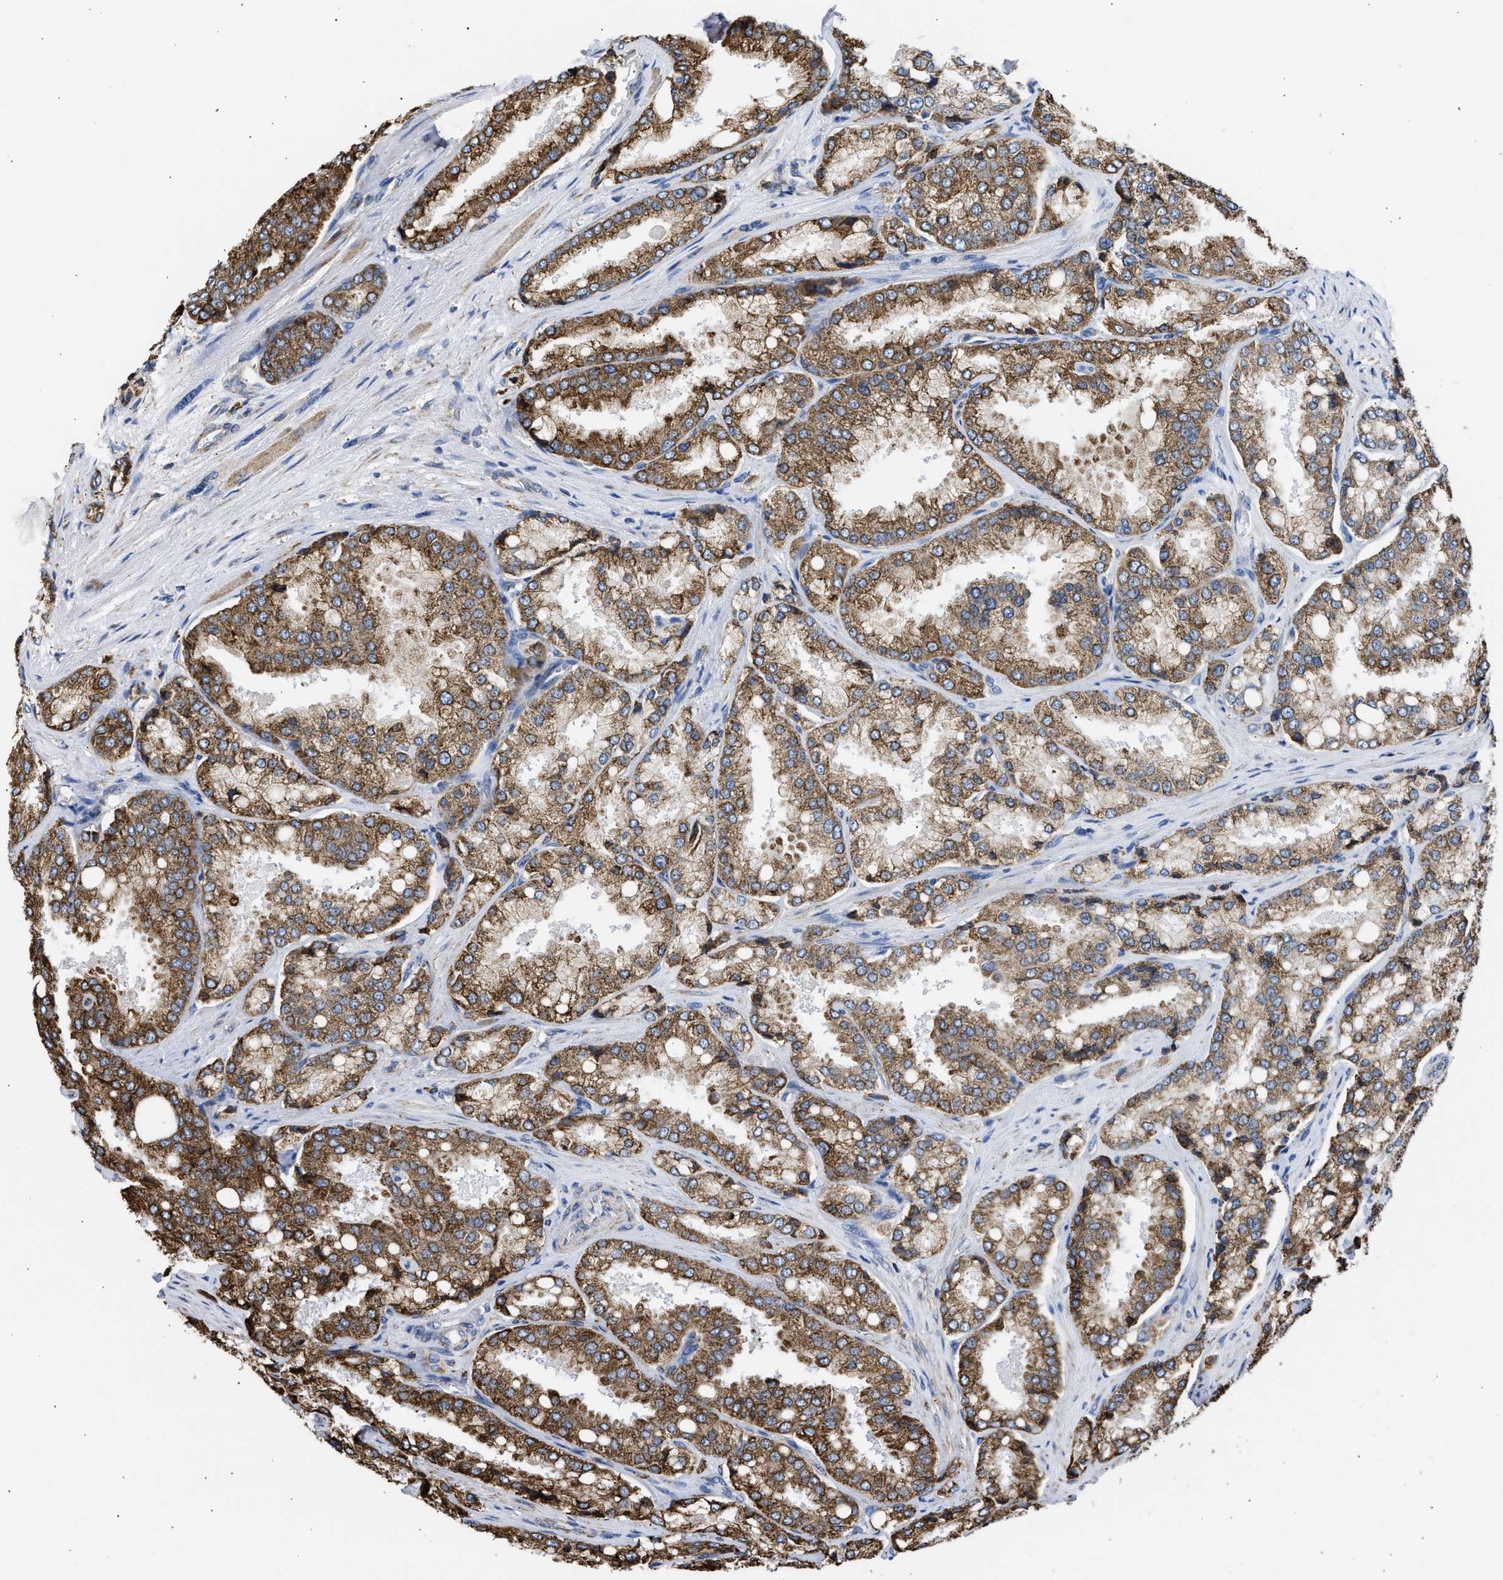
{"staining": {"intensity": "moderate", "quantity": ">75%", "location": "cytoplasmic/membranous"}, "tissue": "prostate cancer", "cell_type": "Tumor cells", "image_type": "cancer", "snomed": [{"axis": "morphology", "description": "Adenocarcinoma, High grade"}, {"axis": "topography", "description": "Prostate"}], "caption": "Immunohistochemistry image of neoplastic tissue: prostate adenocarcinoma (high-grade) stained using immunohistochemistry reveals medium levels of moderate protein expression localized specifically in the cytoplasmic/membranous of tumor cells, appearing as a cytoplasmic/membranous brown color.", "gene": "CYCS", "patient": {"sex": "male", "age": 50}}